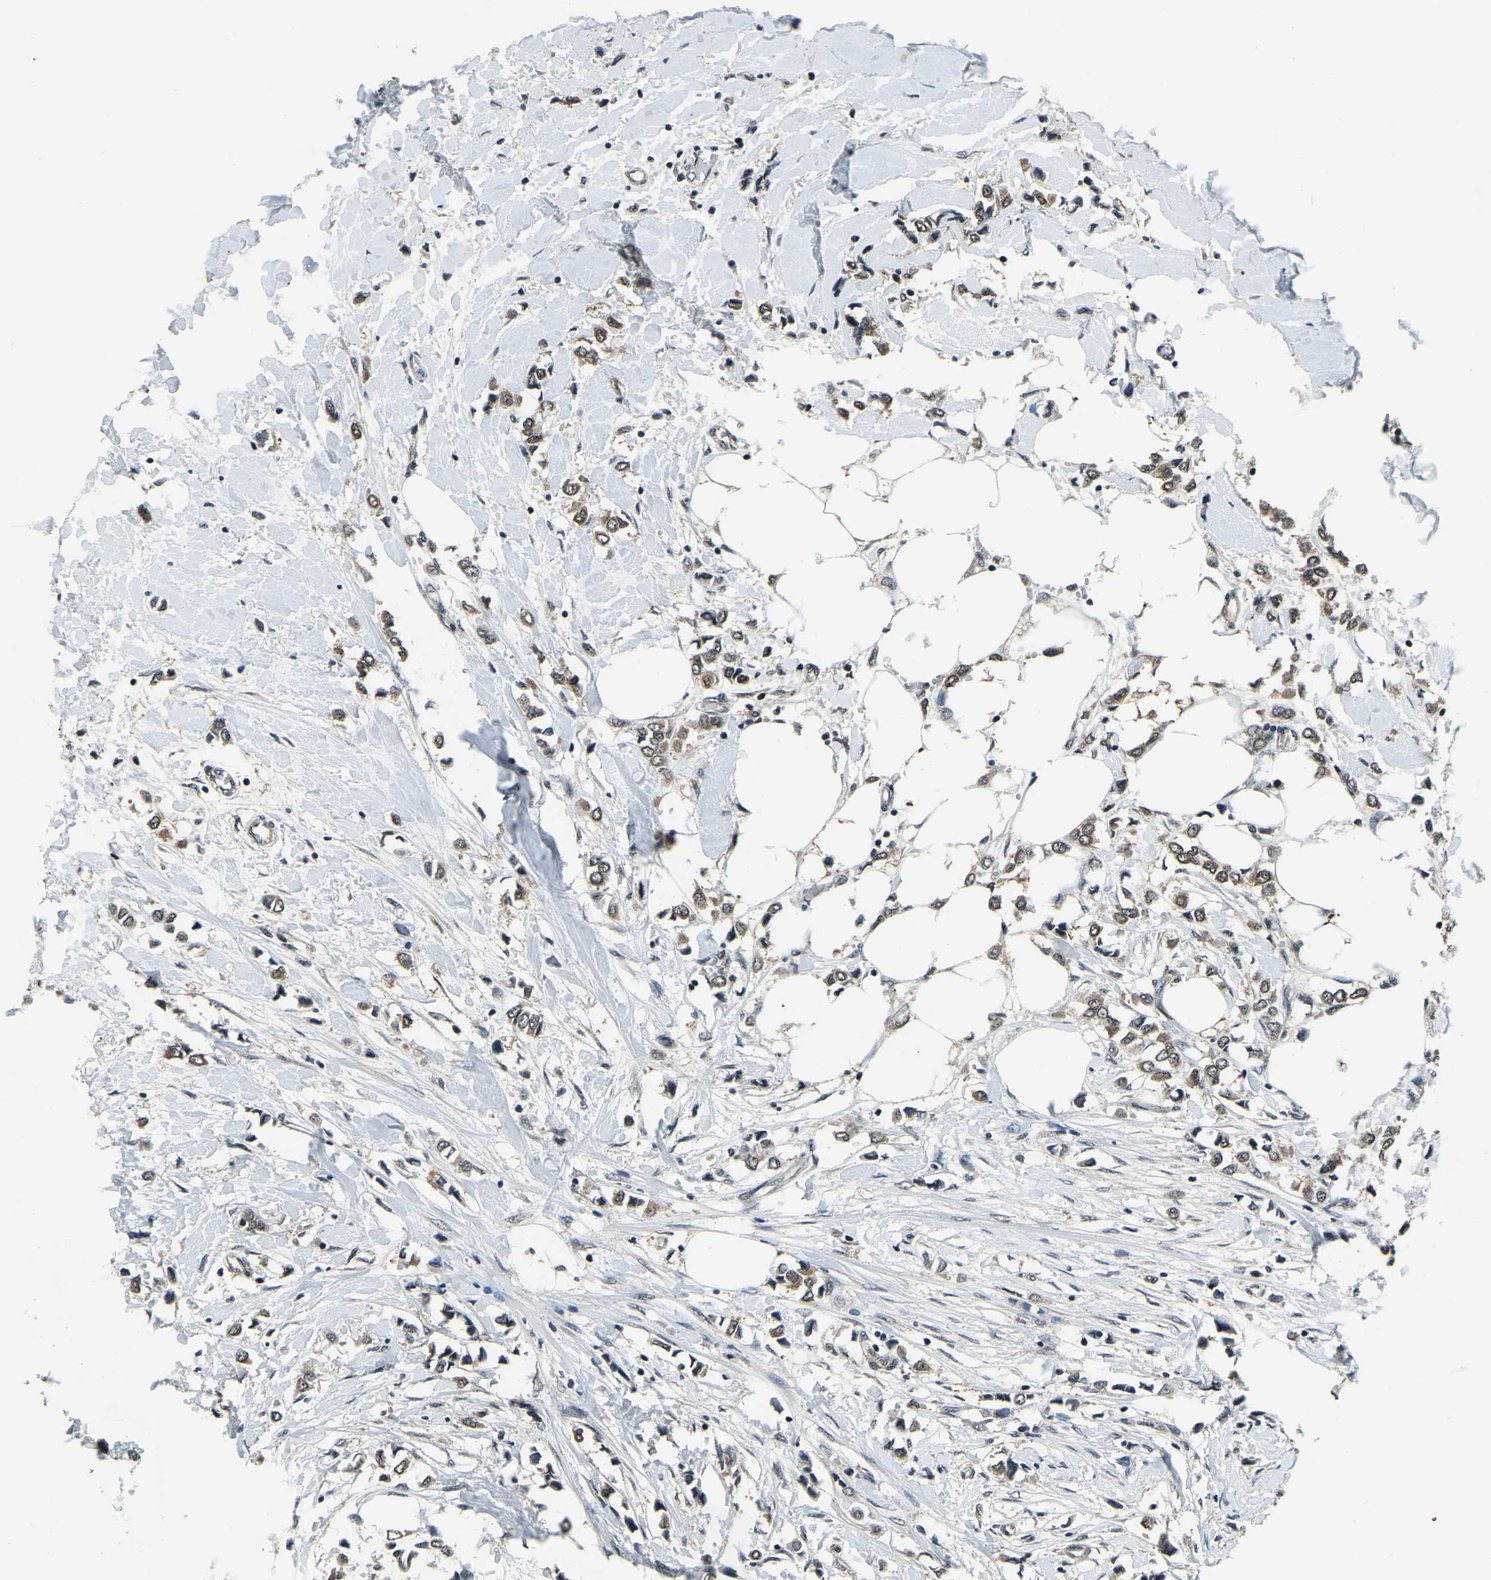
{"staining": {"intensity": "moderate", "quantity": ">75%", "location": "cytoplasmic/membranous"}, "tissue": "breast cancer", "cell_type": "Tumor cells", "image_type": "cancer", "snomed": [{"axis": "morphology", "description": "Lobular carcinoma"}, {"axis": "topography", "description": "Breast"}], "caption": "Breast cancer was stained to show a protein in brown. There is medium levels of moderate cytoplasmic/membranous staining in approximately >75% of tumor cells.", "gene": "ANKIB1", "patient": {"sex": "female", "age": 51}}